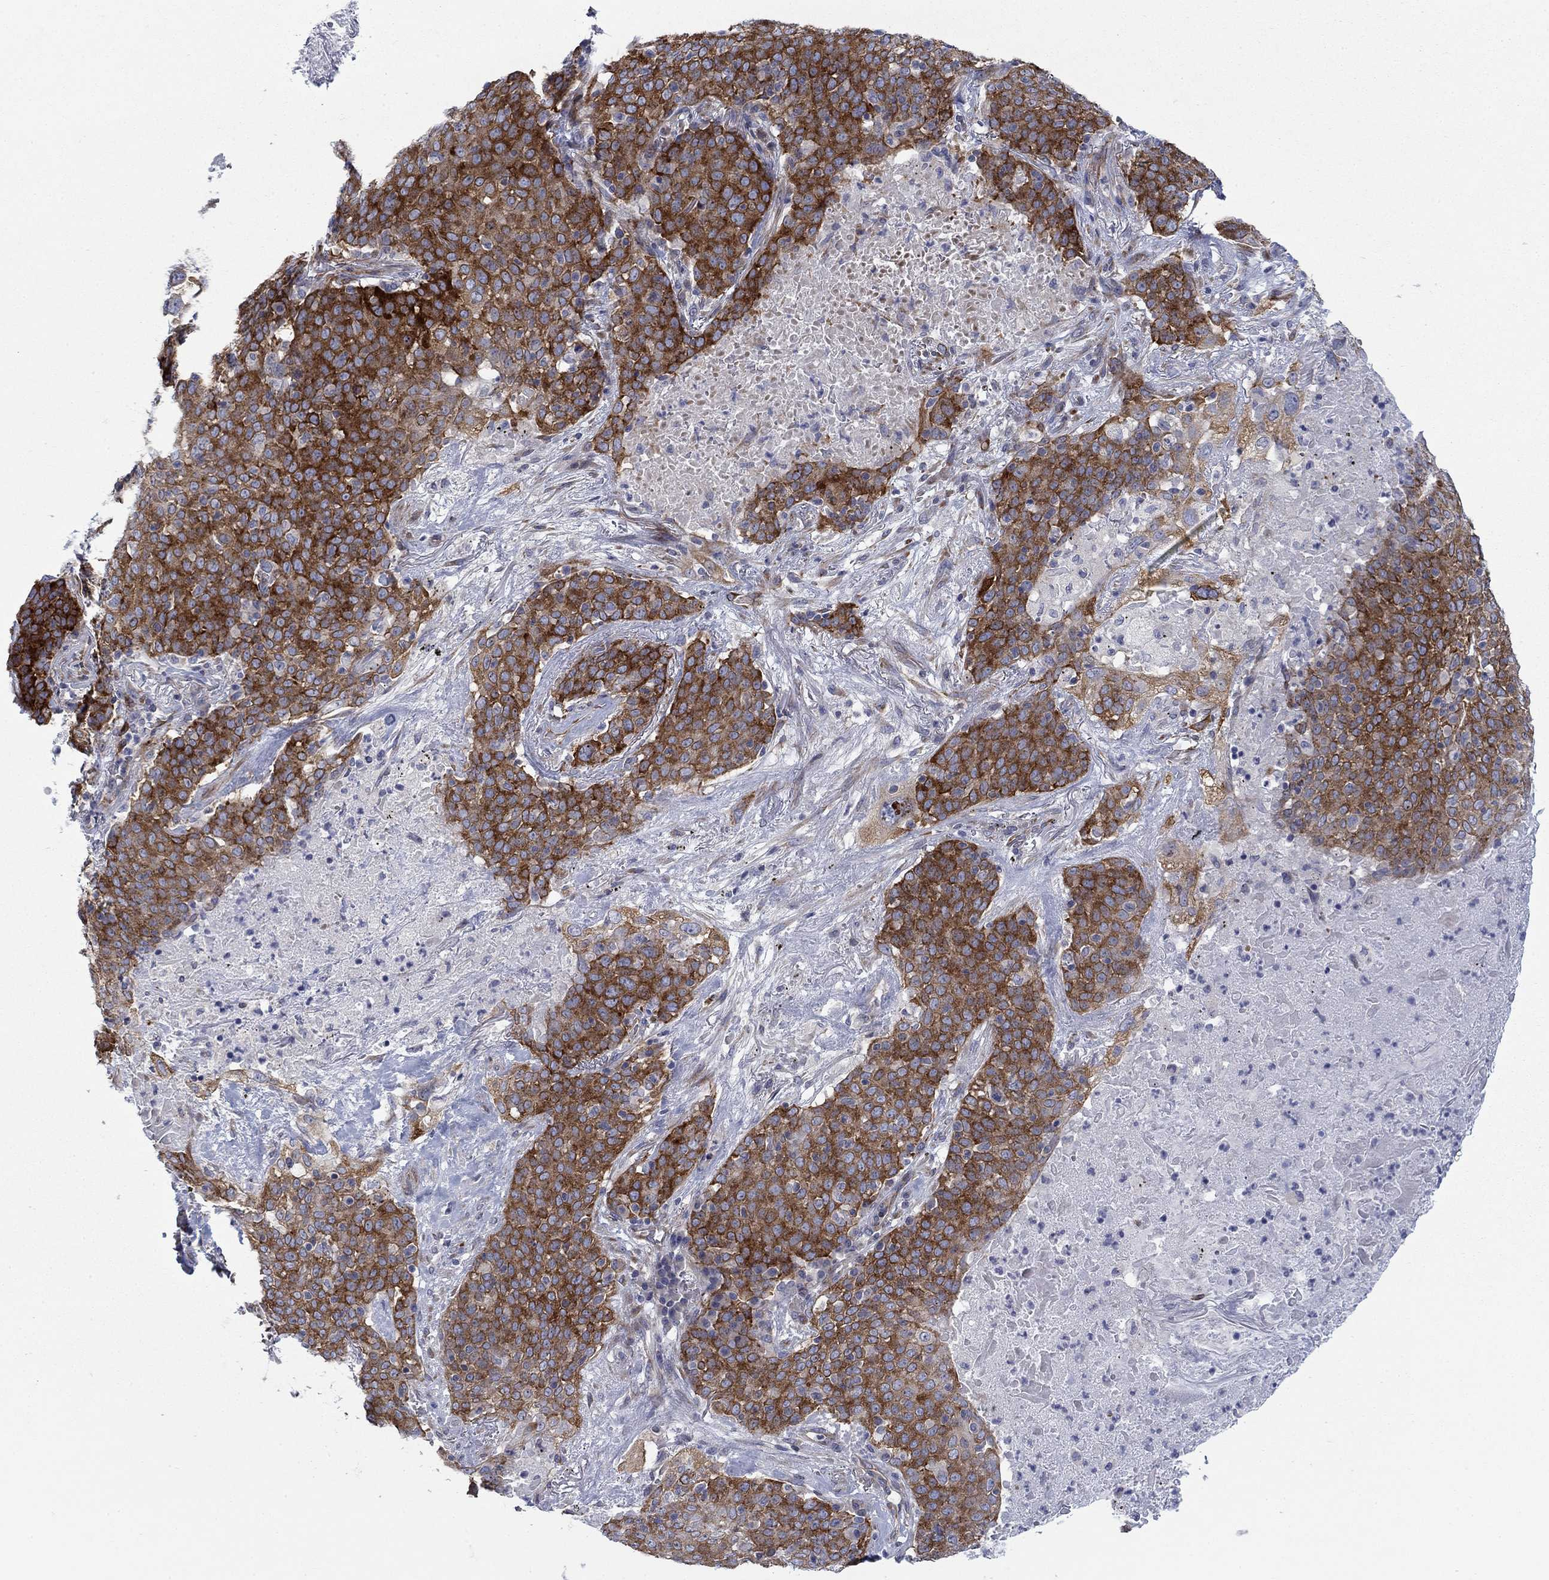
{"staining": {"intensity": "strong", "quantity": "<25%", "location": "cytoplasmic/membranous"}, "tissue": "lung cancer", "cell_type": "Tumor cells", "image_type": "cancer", "snomed": [{"axis": "morphology", "description": "Squamous cell carcinoma, NOS"}, {"axis": "topography", "description": "Lung"}], "caption": "A photomicrograph of lung cancer stained for a protein shows strong cytoplasmic/membranous brown staining in tumor cells.", "gene": "FXR1", "patient": {"sex": "male", "age": 82}}